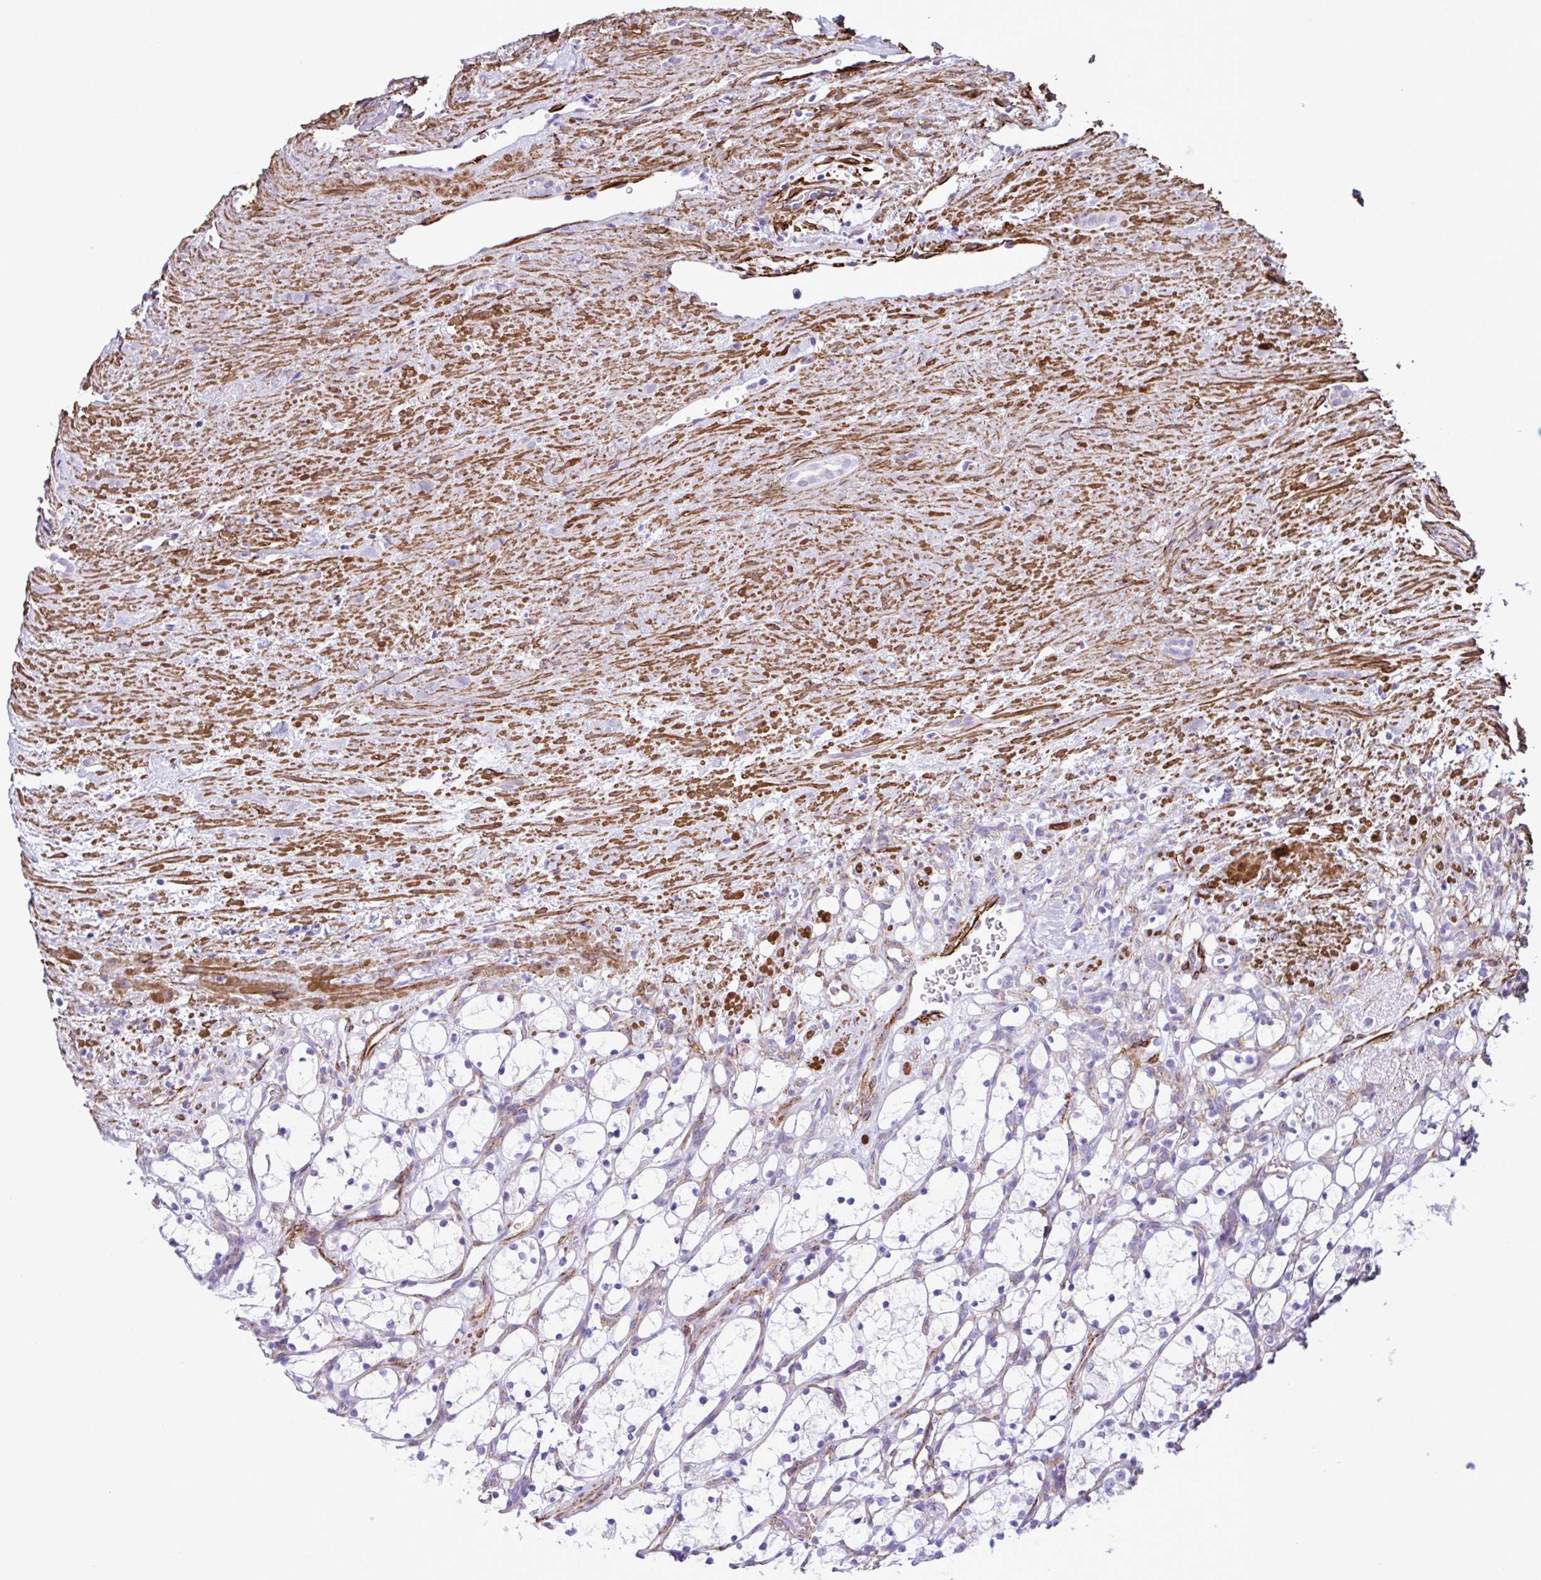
{"staining": {"intensity": "negative", "quantity": "none", "location": "none"}, "tissue": "renal cancer", "cell_type": "Tumor cells", "image_type": "cancer", "snomed": [{"axis": "morphology", "description": "Adenocarcinoma, NOS"}, {"axis": "topography", "description": "Kidney"}], "caption": "Immunohistochemical staining of human renal cancer (adenocarcinoma) reveals no significant expression in tumor cells.", "gene": "SYNPO2L", "patient": {"sex": "female", "age": 69}}